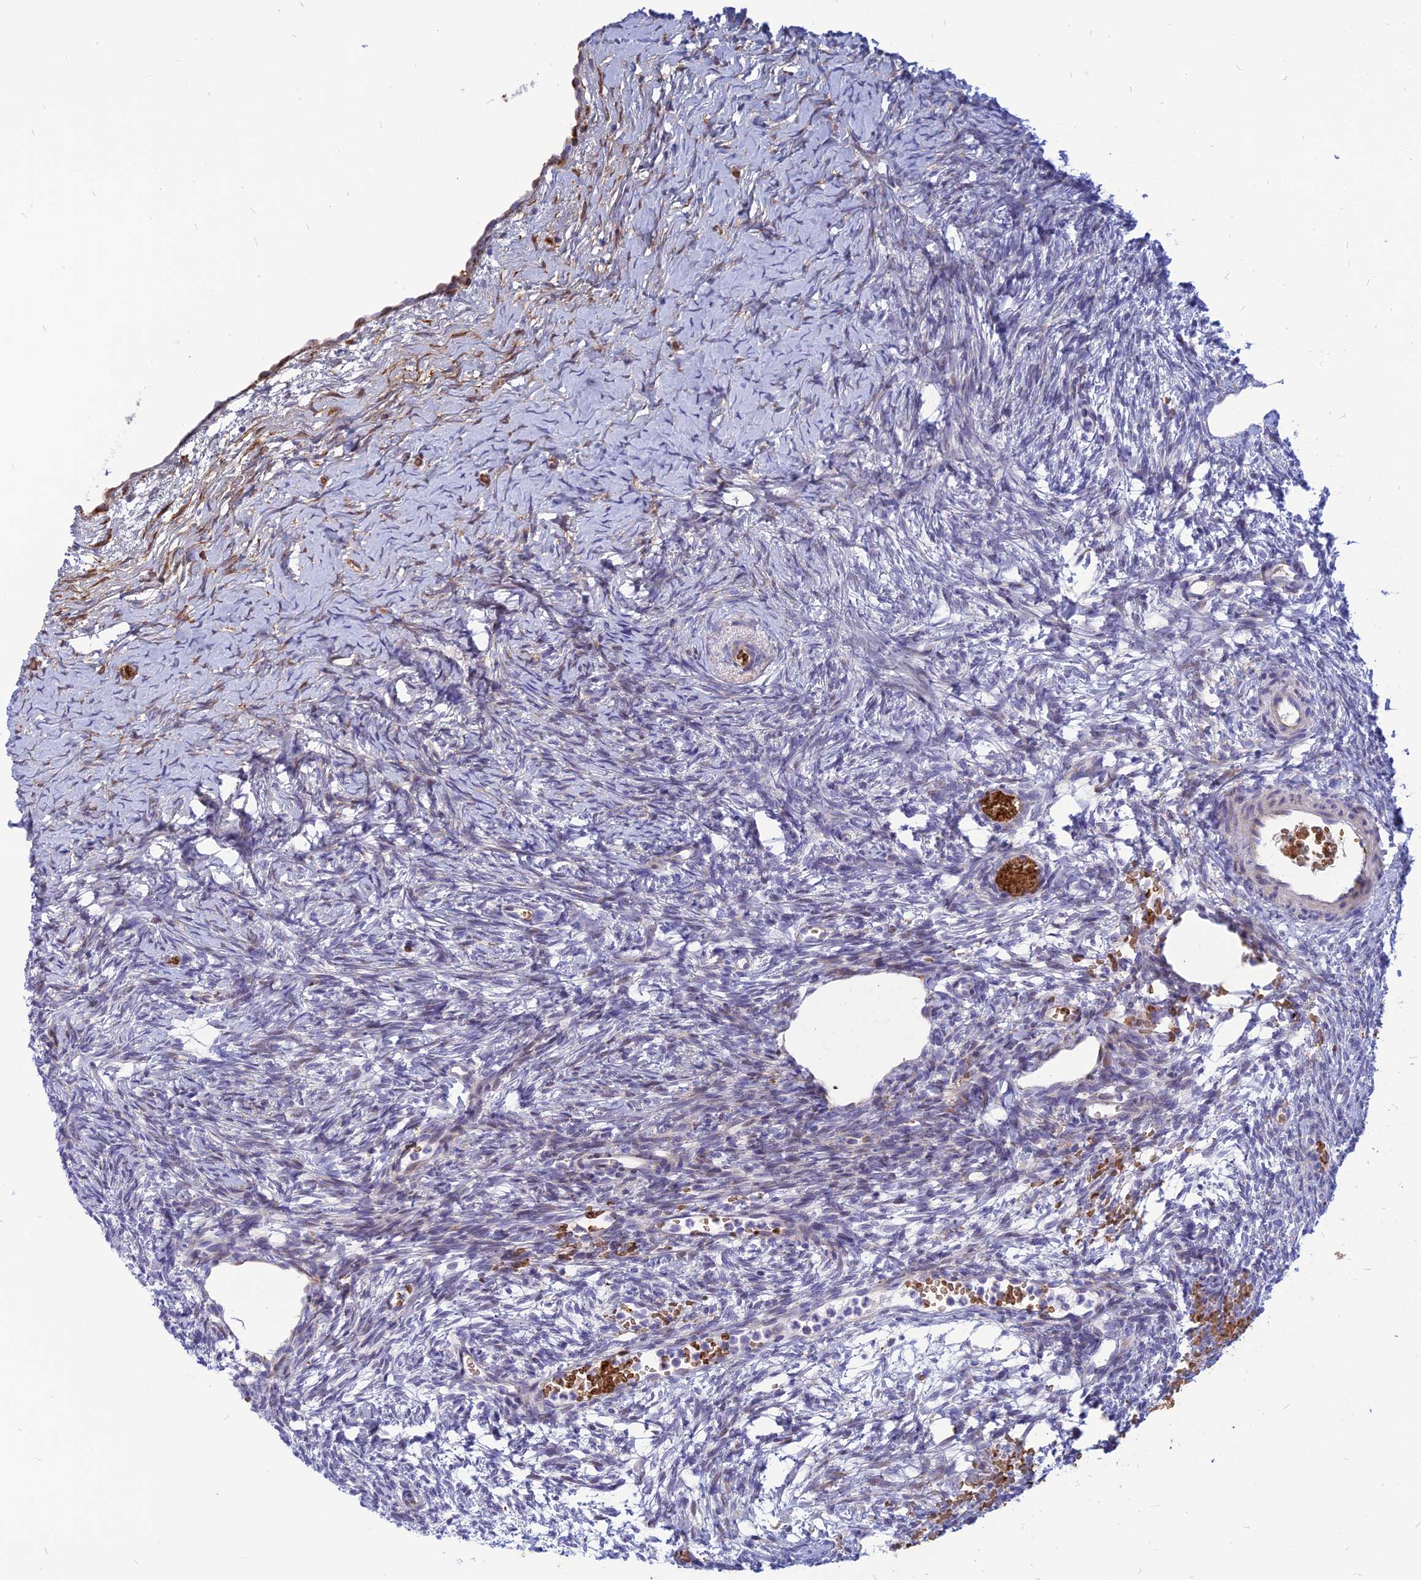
{"staining": {"intensity": "negative", "quantity": "none", "location": "none"}, "tissue": "ovary", "cell_type": "Ovarian stroma cells", "image_type": "normal", "snomed": [{"axis": "morphology", "description": "Normal tissue, NOS"}, {"axis": "topography", "description": "Ovary"}], "caption": "Immunohistochemistry photomicrograph of unremarkable ovary: human ovary stained with DAB demonstrates no significant protein staining in ovarian stroma cells.", "gene": "HHAT", "patient": {"sex": "female", "age": 39}}